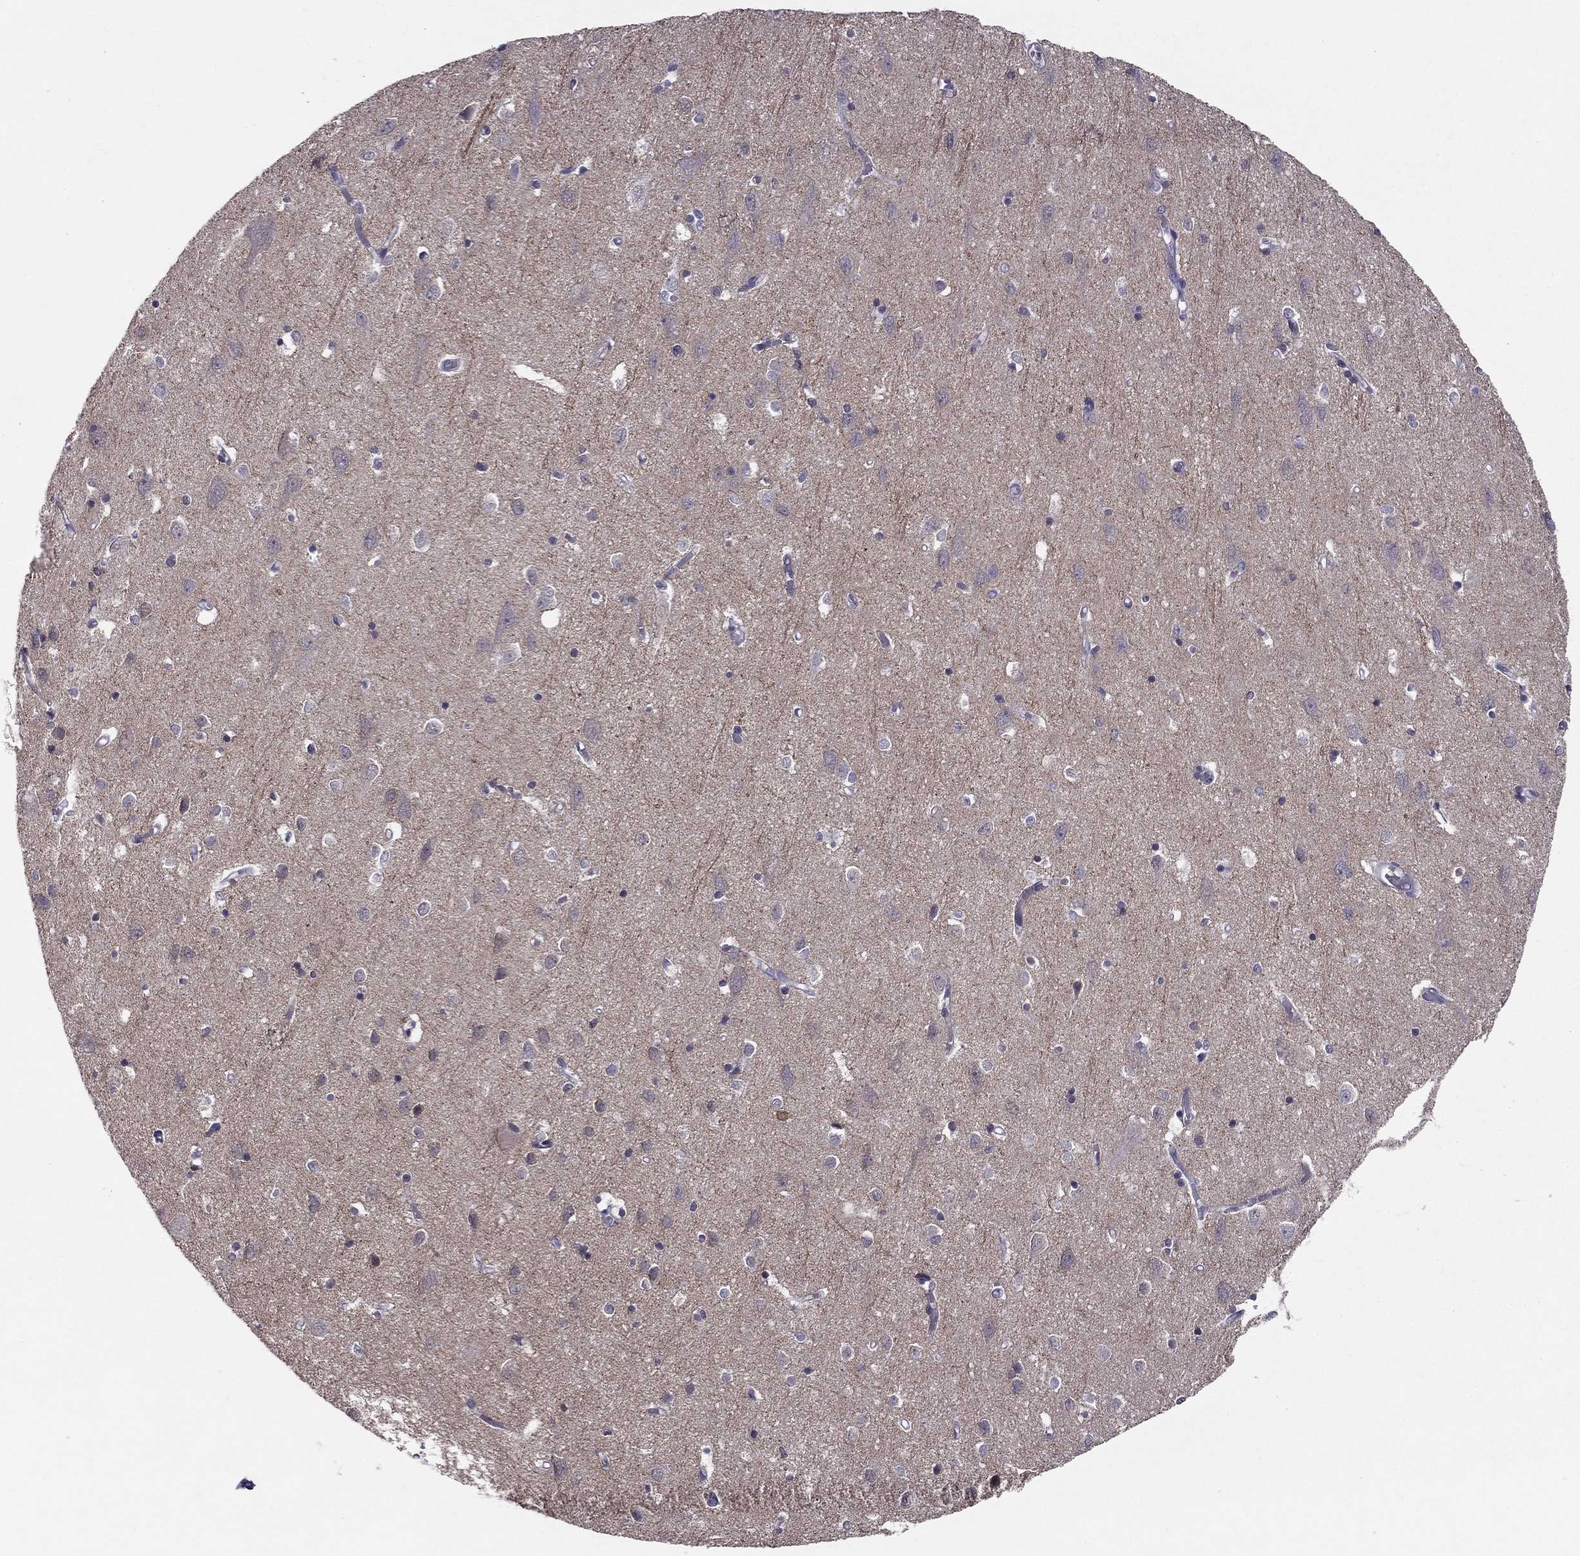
{"staining": {"intensity": "negative", "quantity": "none", "location": "none"}, "tissue": "cerebral cortex", "cell_type": "Endothelial cells", "image_type": "normal", "snomed": [{"axis": "morphology", "description": "Normal tissue, NOS"}, {"axis": "topography", "description": "Cerebral cortex"}], "caption": "The image displays no staining of endothelial cells in unremarkable cerebral cortex.", "gene": "HCN1", "patient": {"sex": "male", "age": 70}}